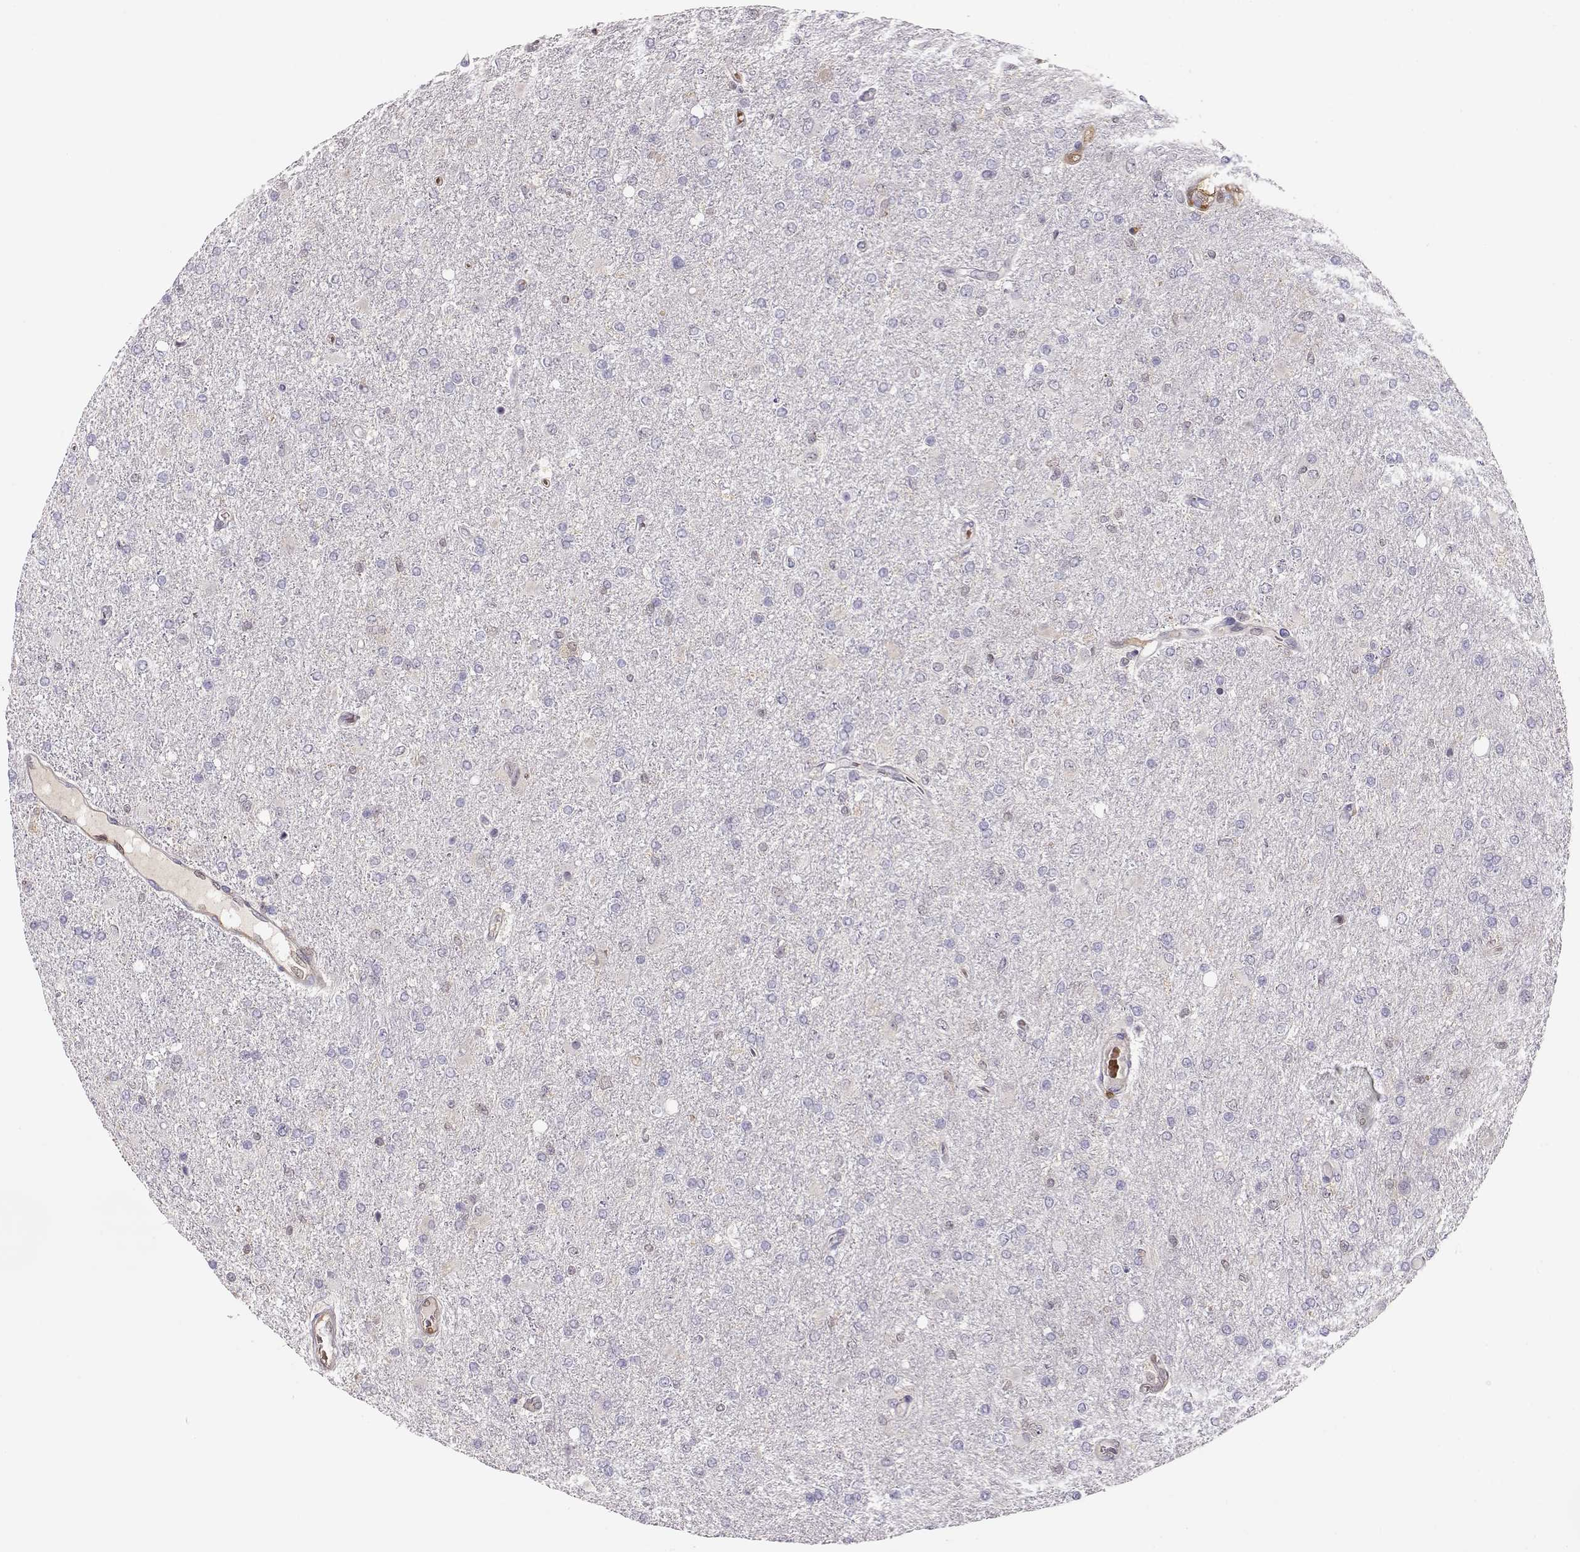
{"staining": {"intensity": "negative", "quantity": "none", "location": "none"}, "tissue": "glioma", "cell_type": "Tumor cells", "image_type": "cancer", "snomed": [{"axis": "morphology", "description": "Glioma, malignant, High grade"}, {"axis": "topography", "description": "Cerebral cortex"}], "caption": "A histopathology image of malignant high-grade glioma stained for a protein reveals no brown staining in tumor cells. (DAB immunohistochemistry (IHC) with hematoxylin counter stain).", "gene": "PNP", "patient": {"sex": "male", "age": 70}}